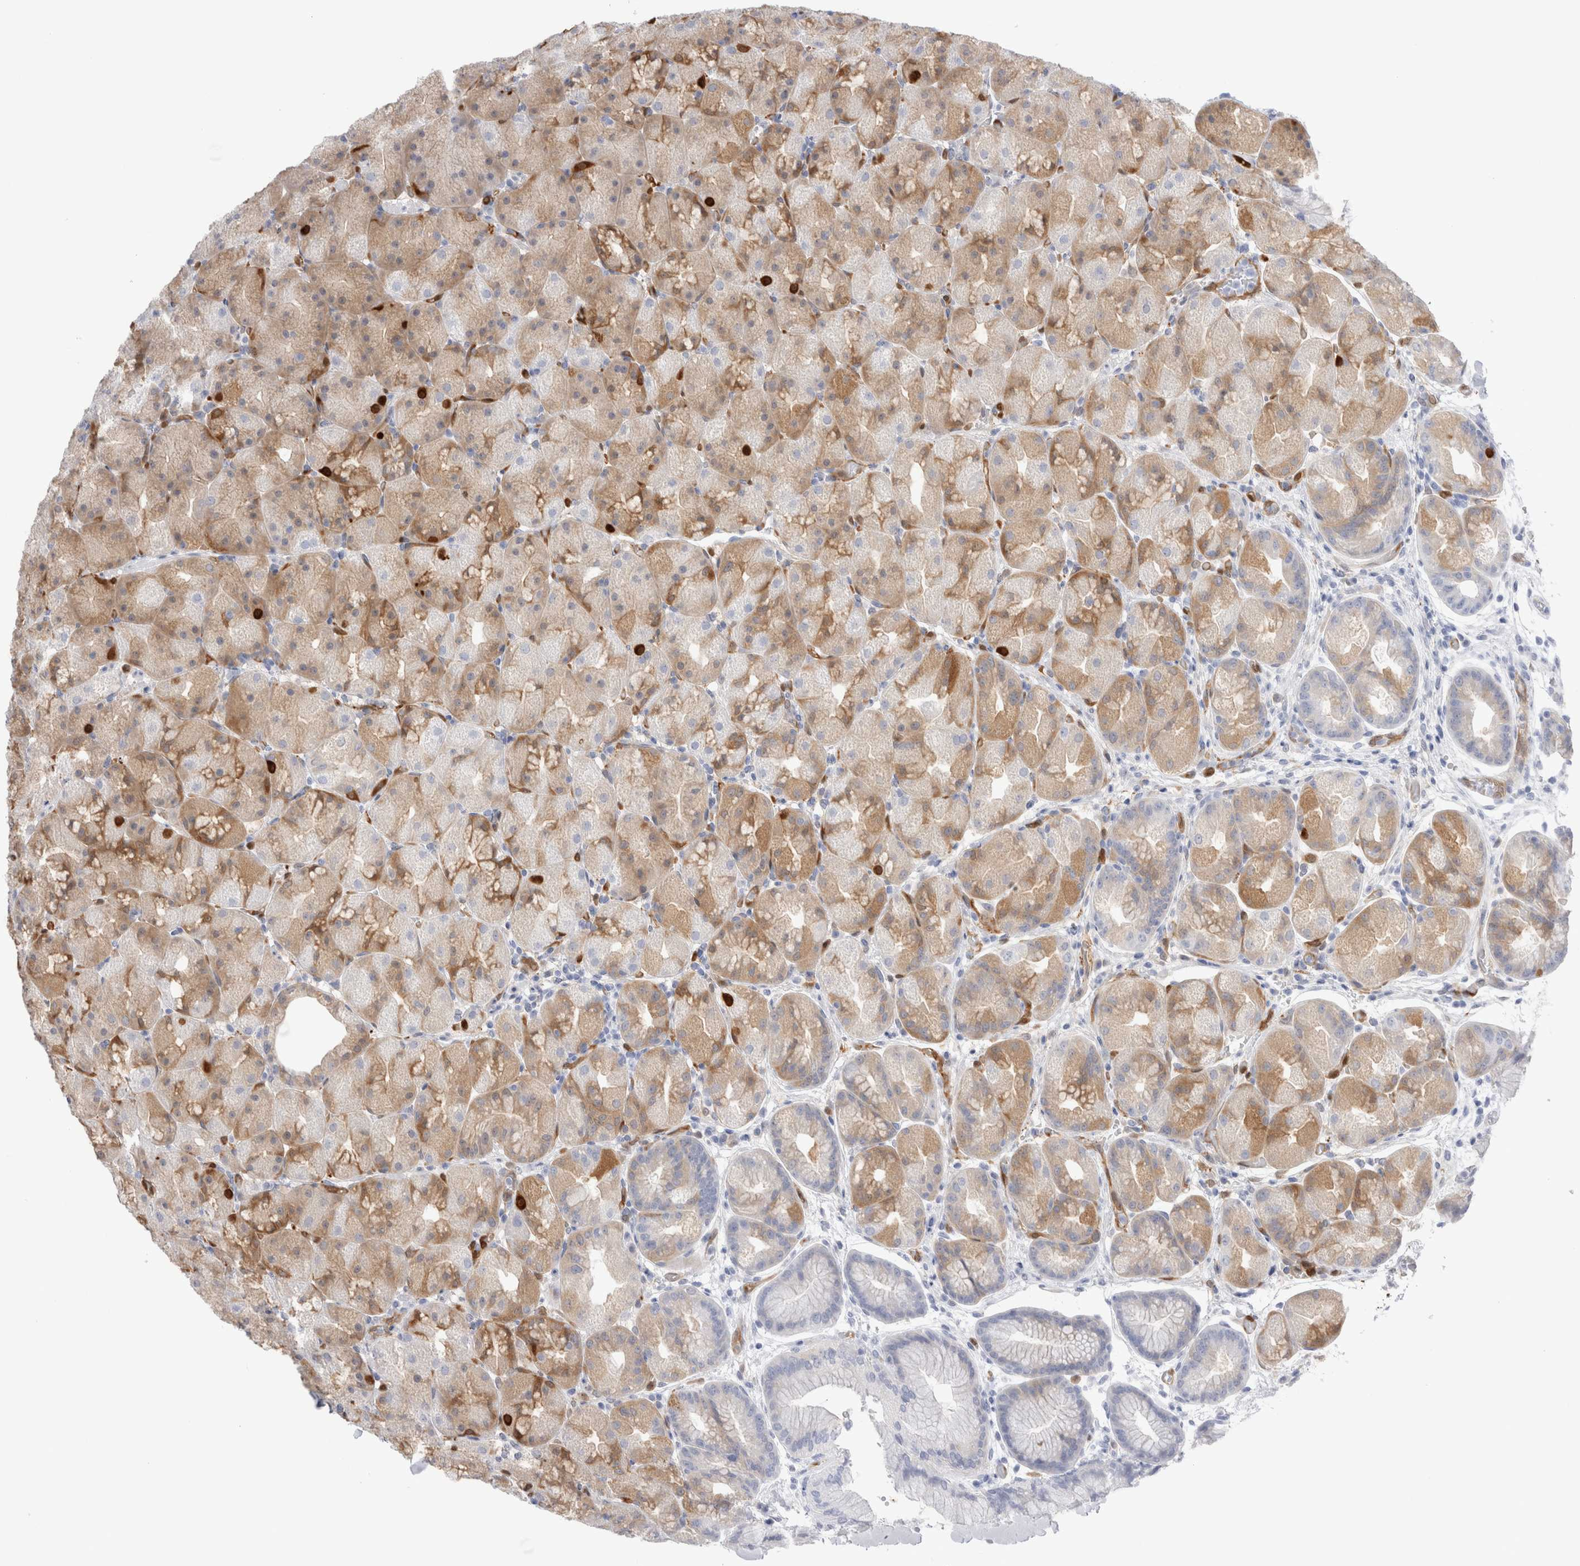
{"staining": {"intensity": "strong", "quantity": "<25%", "location": "cytoplasmic/membranous"}, "tissue": "stomach", "cell_type": "Glandular cells", "image_type": "normal", "snomed": [{"axis": "morphology", "description": "Normal tissue, NOS"}, {"axis": "topography", "description": "Stomach, upper"}, {"axis": "topography", "description": "Stomach"}], "caption": "Immunohistochemistry (IHC) photomicrograph of normal stomach: human stomach stained using IHC displays medium levels of strong protein expression localized specifically in the cytoplasmic/membranous of glandular cells, appearing as a cytoplasmic/membranous brown color.", "gene": "NAPEPLD", "patient": {"sex": "male", "age": 48}}